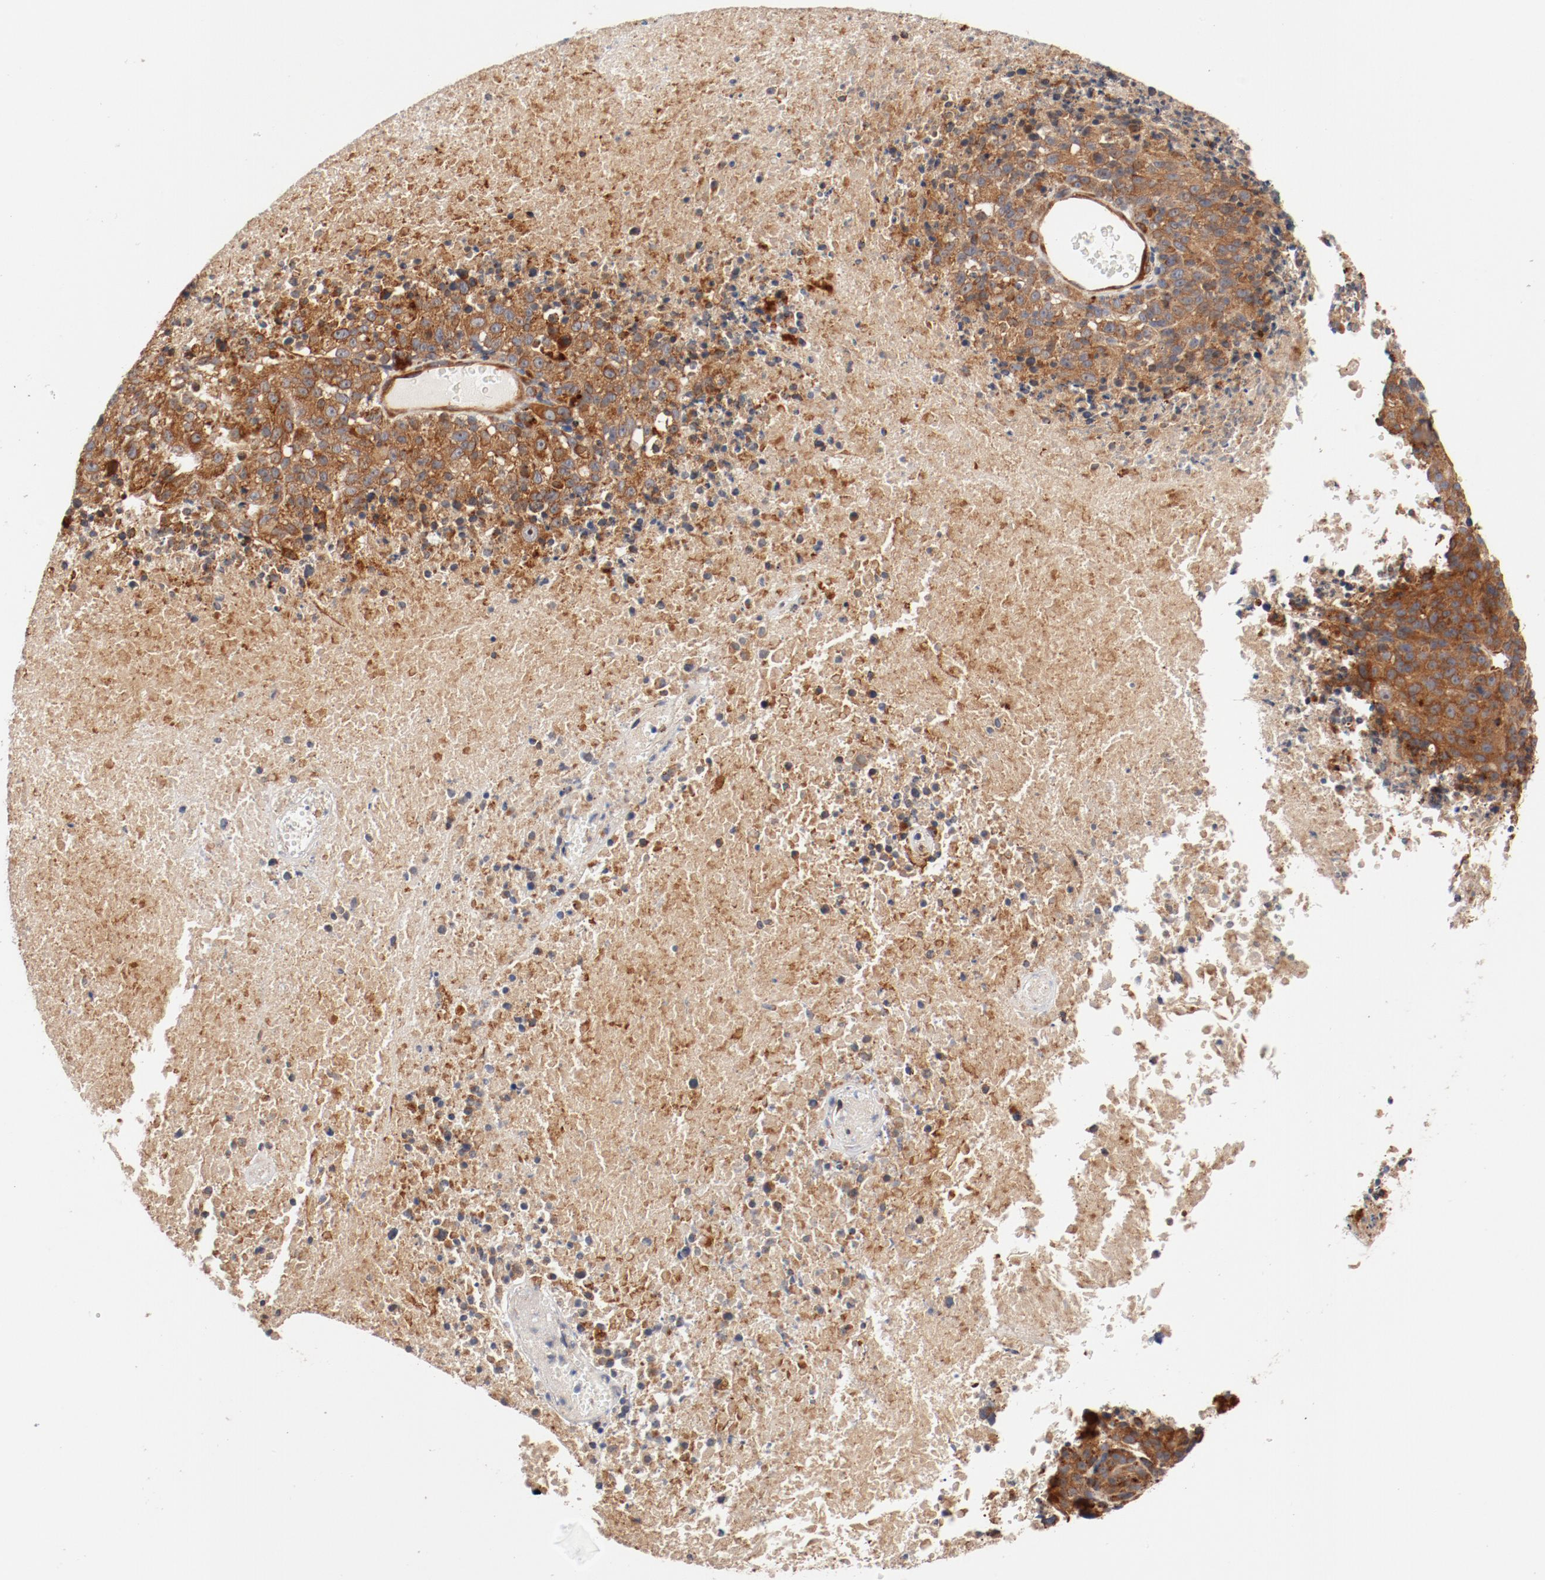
{"staining": {"intensity": "moderate", "quantity": ">75%", "location": "cytoplasmic/membranous"}, "tissue": "melanoma", "cell_type": "Tumor cells", "image_type": "cancer", "snomed": [{"axis": "morphology", "description": "Malignant melanoma, Metastatic site"}, {"axis": "topography", "description": "Cerebral cortex"}], "caption": "This histopathology image exhibits malignant melanoma (metastatic site) stained with immunohistochemistry (IHC) to label a protein in brown. The cytoplasmic/membranous of tumor cells show moderate positivity for the protein. Nuclei are counter-stained blue.", "gene": "PITPNM2", "patient": {"sex": "female", "age": 52}}